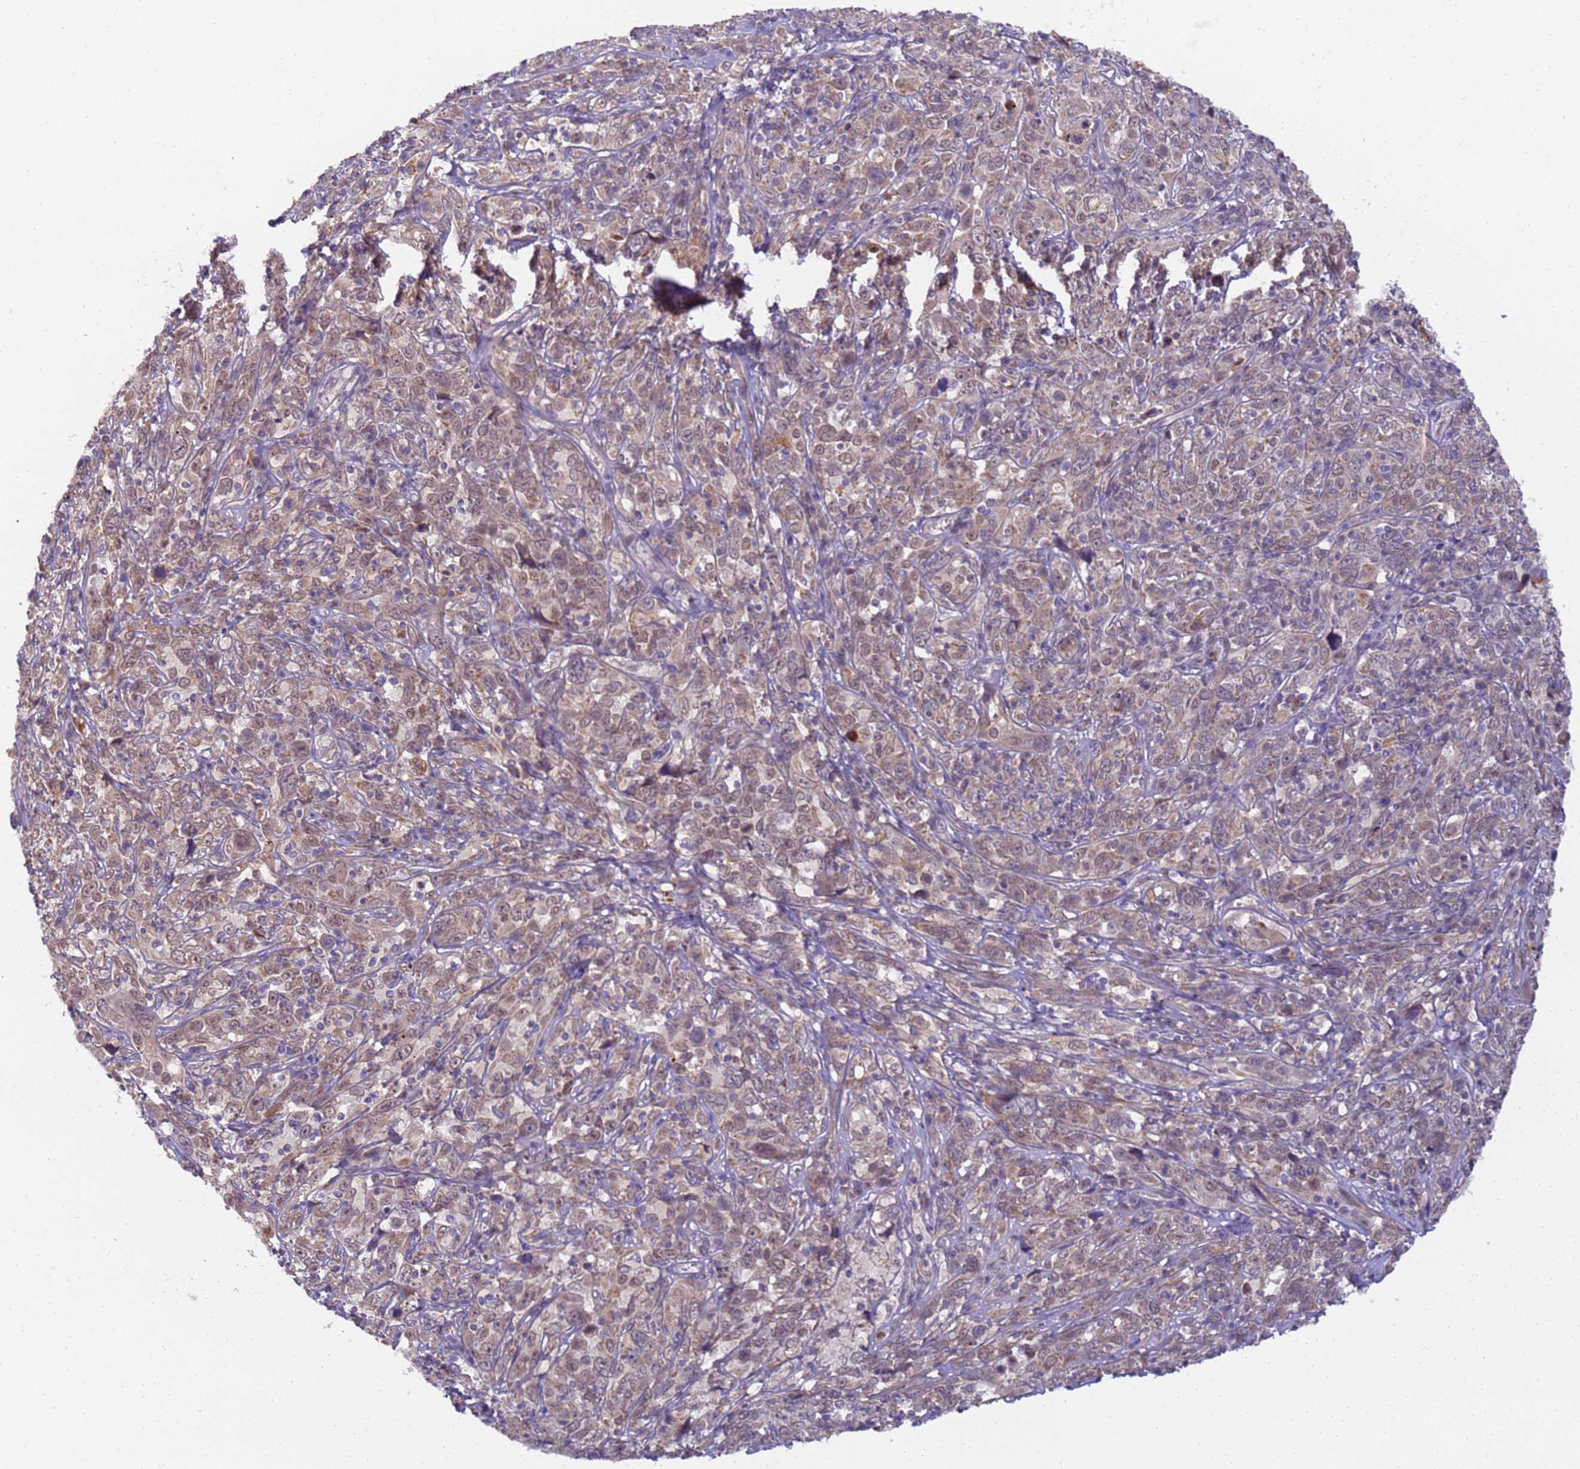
{"staining": {"intensity": "weak", "quantity": ">75%", "location": "cytoplasmic/membranous,nuclear"}, "tissue": "cervical cancer", "cell_type": "Tumor cells", "image_type": "cancer", "snomed": [{"axis": "morphology", "description": "Squamous cell carcinoma, NOS"}, {"axis": "topography", "description": "Cervix"}], "caption": "Immunohistochemical staining of cervical cancer (squamous cell carcinoma) demonstrates low levels of weak cytoplasmic/membranous and nuclear positivity in about >75% of tumor cells.", "gene": "RAPGEF3", "patient": {"sex": "female", "age": 46}}